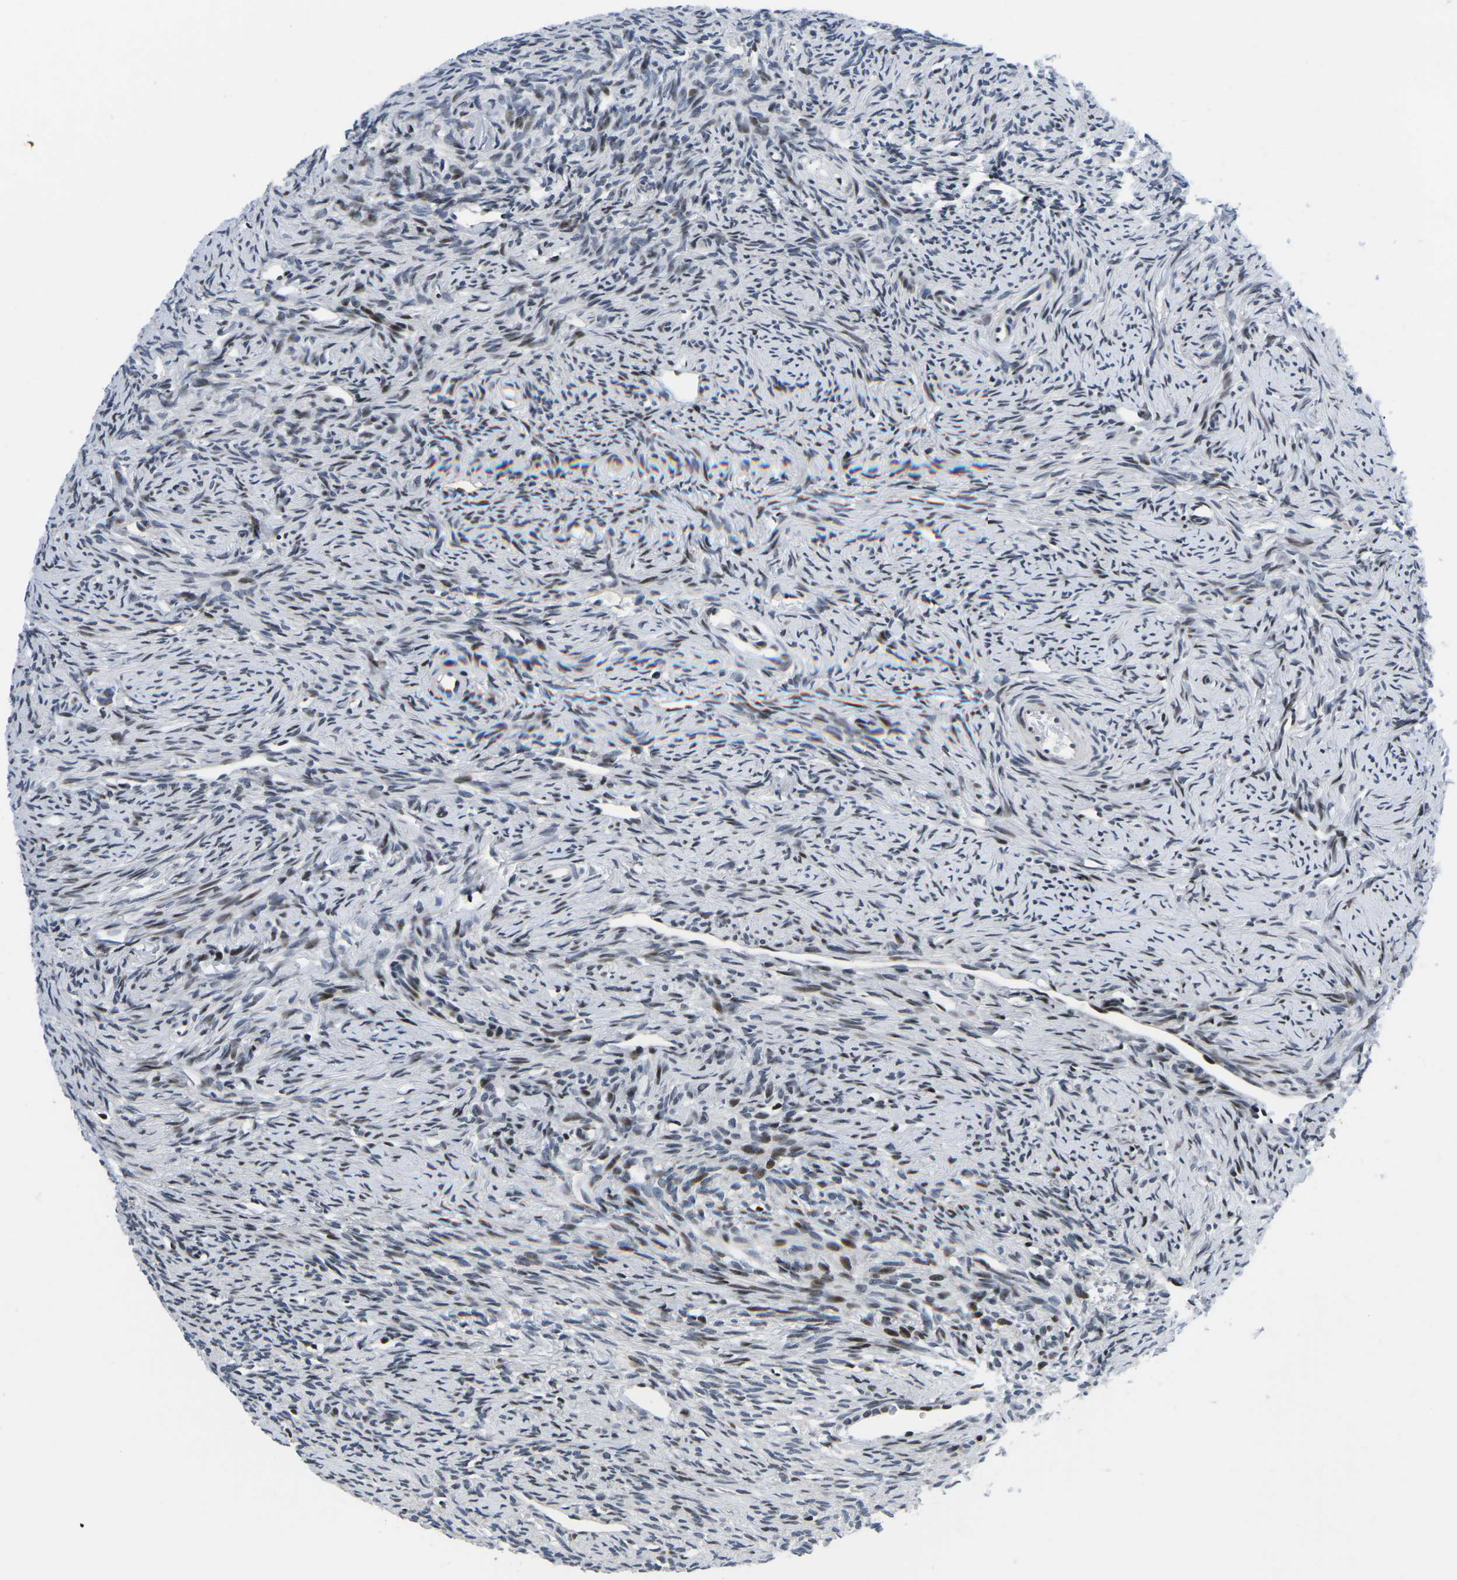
{"staining": {"intensity": "moderate", "quantity": "25%-75%", "location": "nuclear"}, "tissue": "ovary", "cell_type": "Follicle cells", "image_type": "normal", "snomed": [{"axis": "morphology", "description": "Normal tissue, NOS"}, {"axis": "topography", "description": "Ovary"}], "caption": "Follicle cells display moderate nuclear expression in approximately 25%-75% of cells in benign ovary. Immunohistochemistry stains the protein of interest in brown and the nuclei are stained blue.", "gene": "CDC73", "patient": {"sex": "female", "age": 33}}